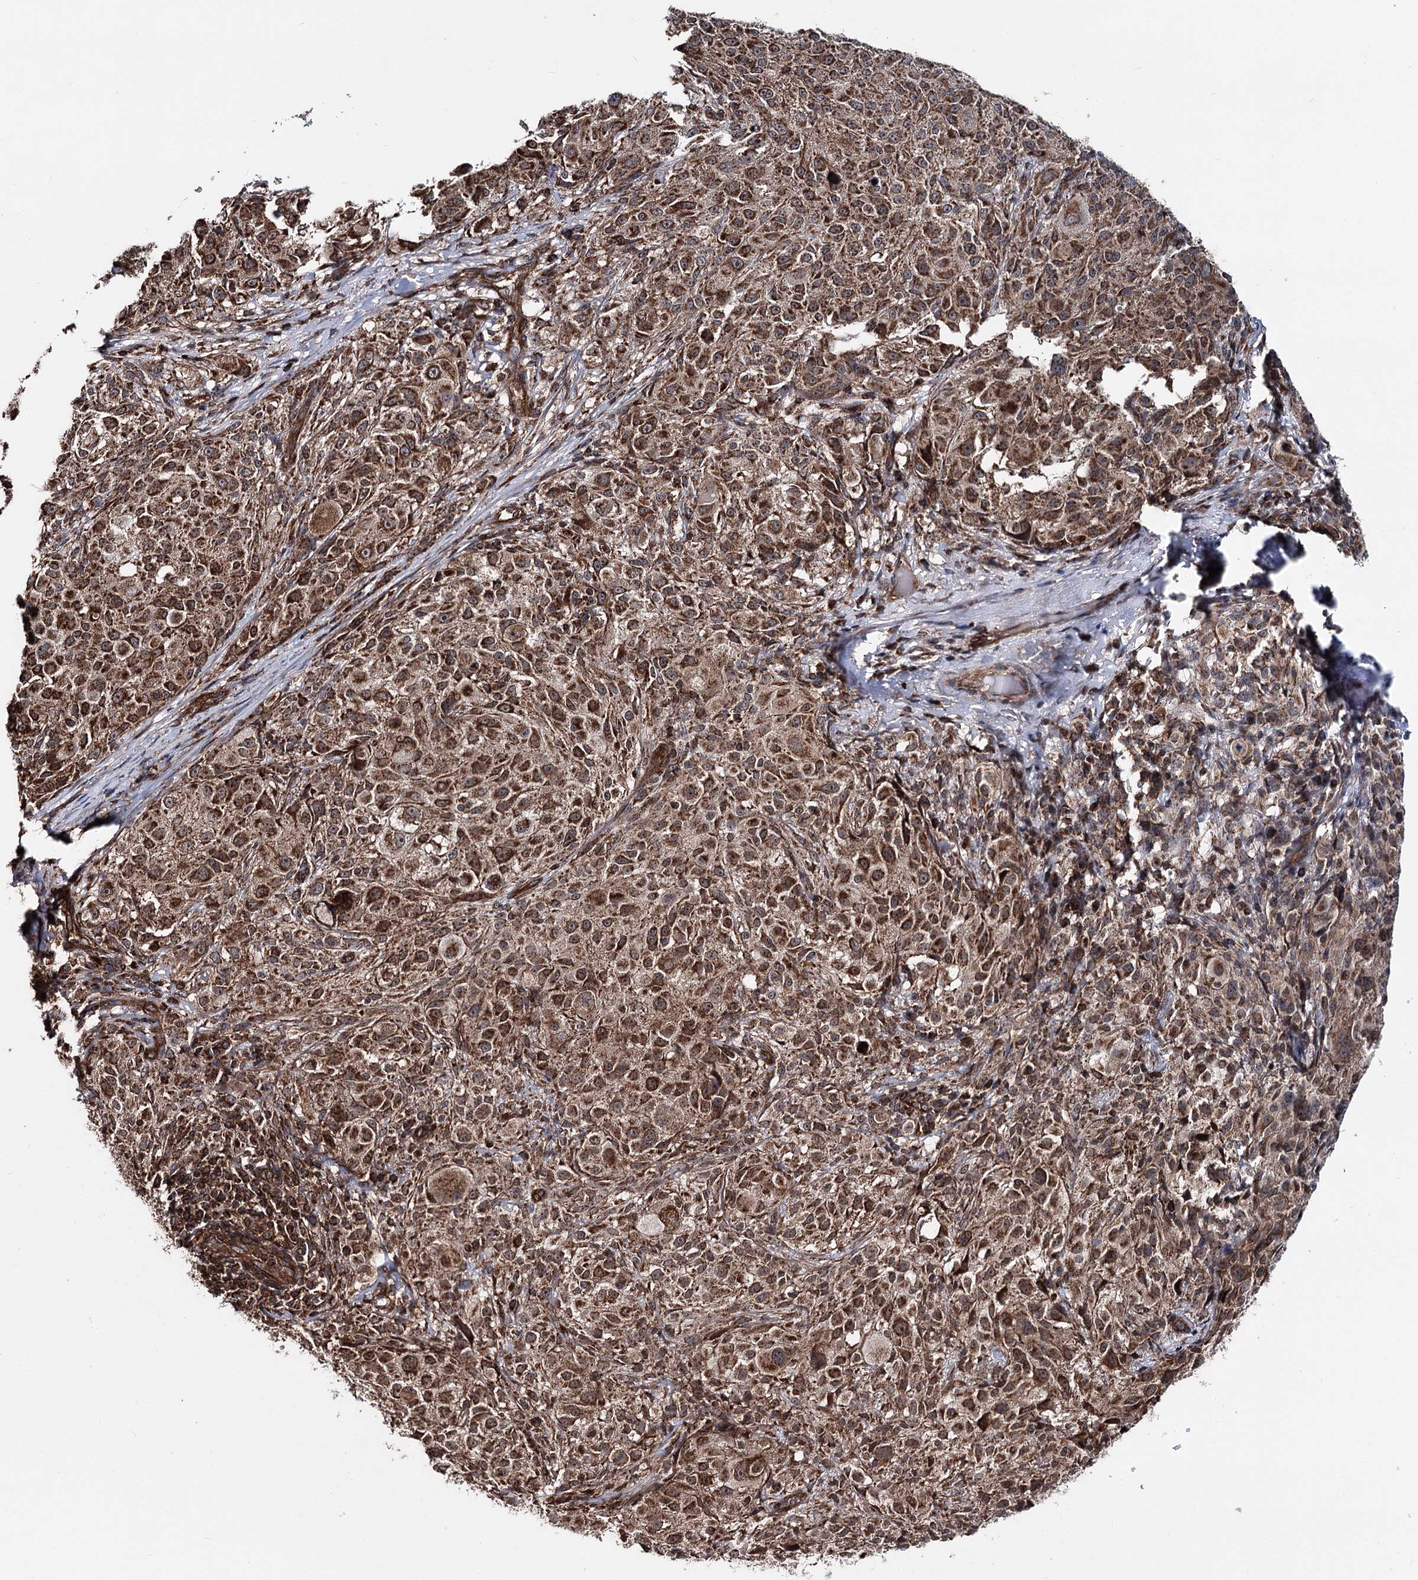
{"staining": {"intensity": "strong", "quantity": ">75%", "location": "cytoplasmic/membranous"}, "tissue": "melanoma", "cell_type": "Tumor cells", "image_type": "cancer", "snomed": [{"axis": "morphology", "description": "Necrosis, NOS"}, {"axis": "morphology", "description": "Malignant melanoma, NOS"}, {"axis": "topography", "description": "Skin"}], "caption": "Immunohistochemical staining of human malignant melanoma exhibits high levels of strong cytoplasmic/membranous protein staining in approximately >75% of tumor cells.", "gene": "FGFR1OP2", "patient": {"sex": "female", "age": 87}}